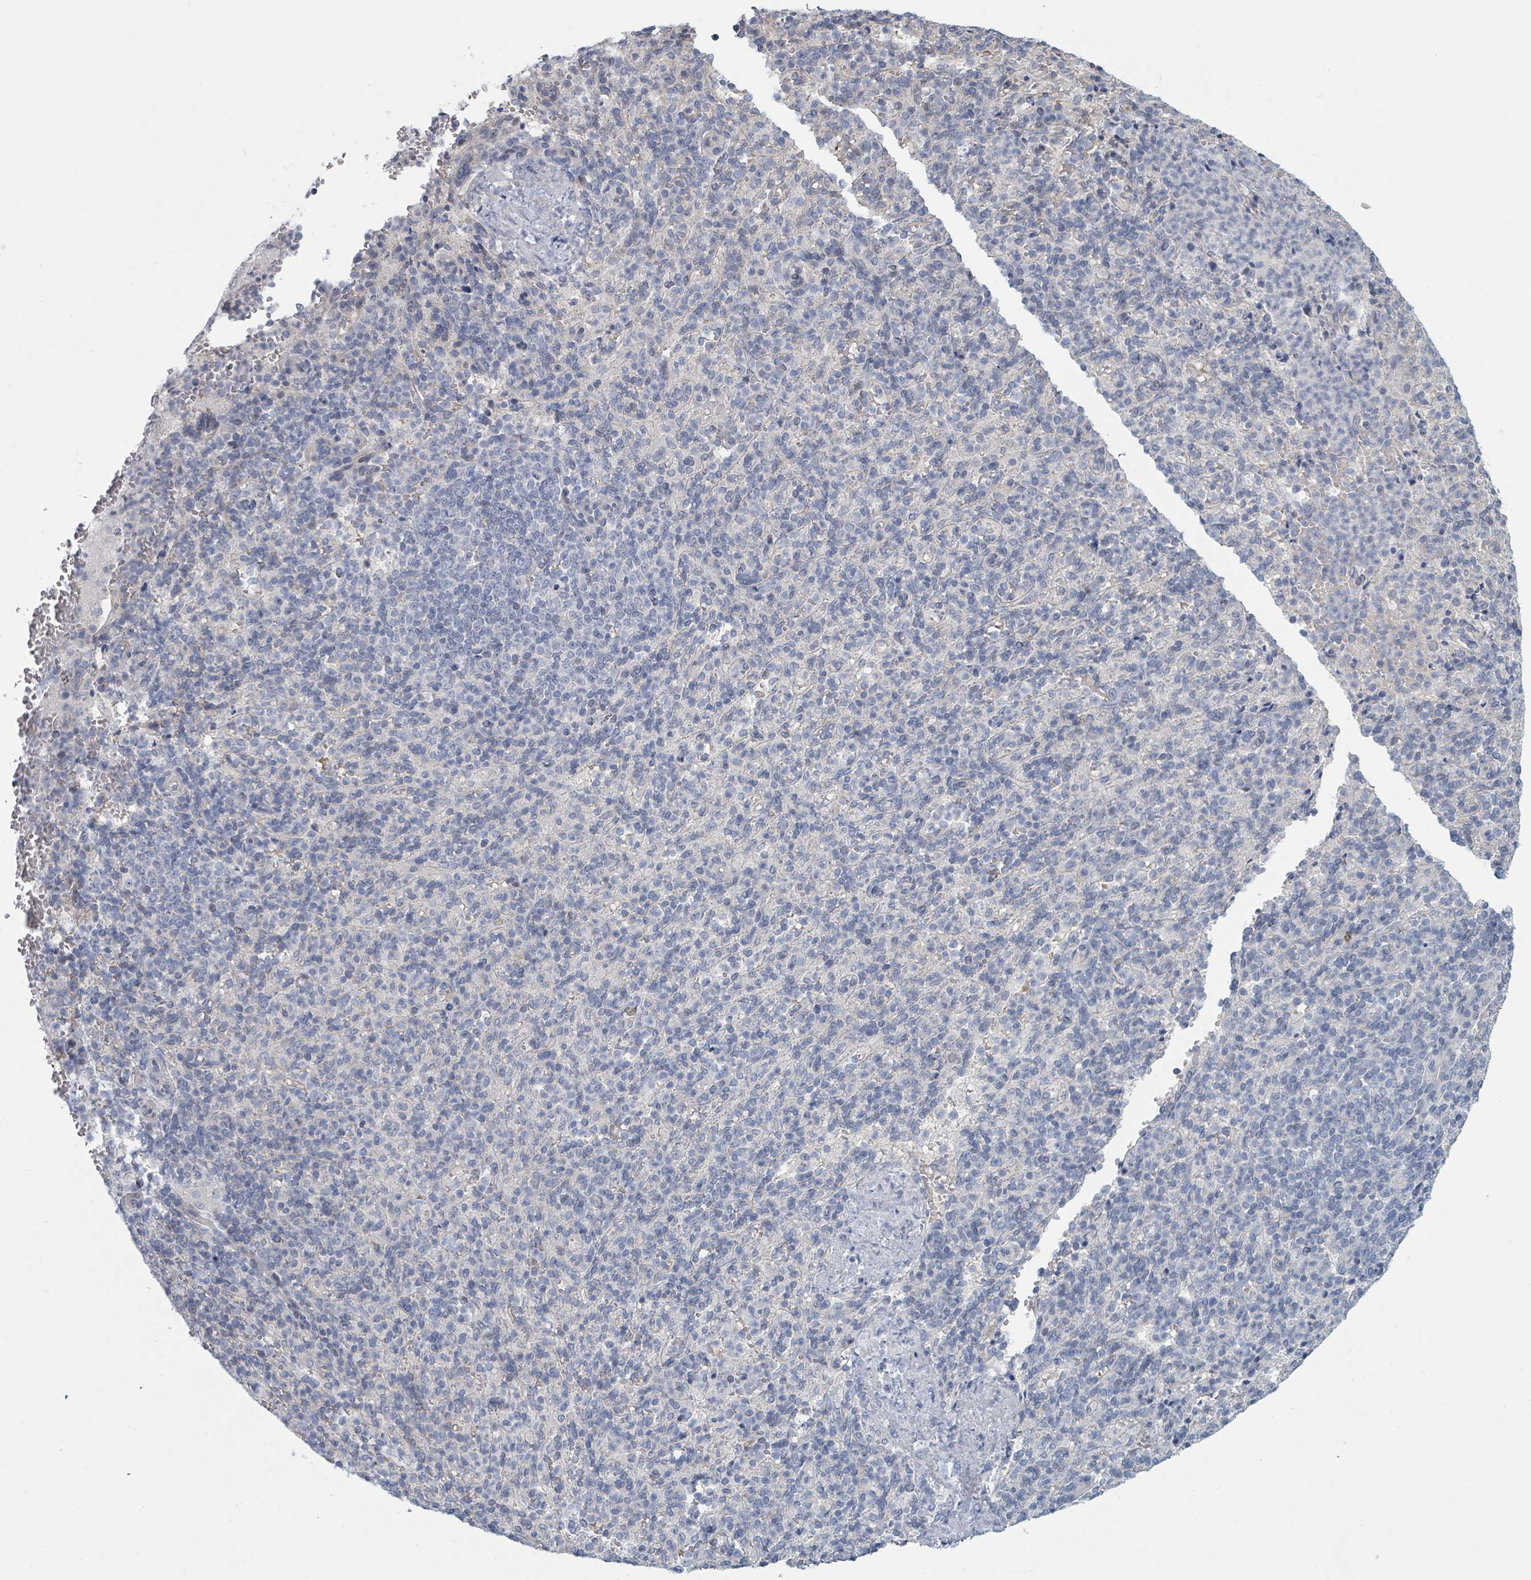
{"staining": {"intensity": "negative", "quantity": "none", "location": "none"}, "tissue": "spleen", "cell_type": "Cells in red pulp", "image_type": "normal", "snomed": [{"axis": "morphology", "description": "Normal tissue, NOS"}, {"axis": "topography", "description": "Spleen"}], "caption": "This is an immunohistochemistry (IHC) photomicrograph of normal spleen. There is no positivity in cells in red pulp.", "gene": "SLC25A45", "patient": {"sex": "female", "age": 74}}